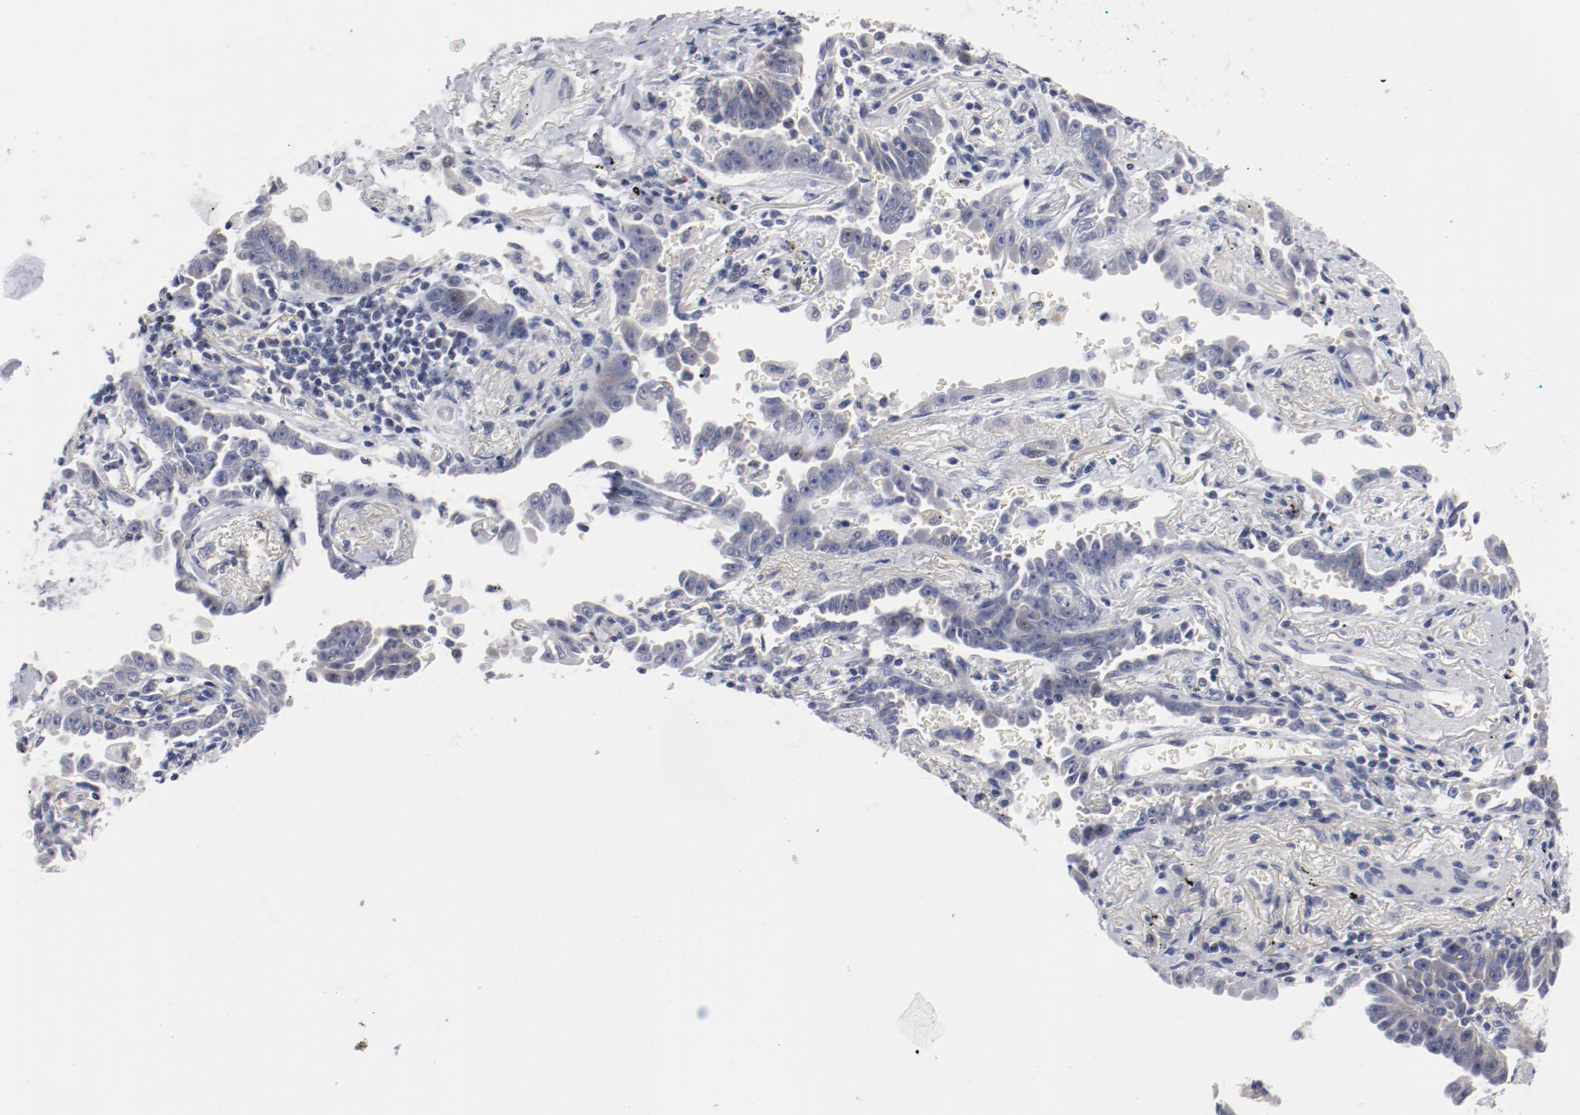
{"staining": {"intensity": "negative", "quantity": "none", "location": "none"}, "tissue": "lung cancer", "cell_type": "Tumor cells", "image_type": "cancer", "snomed": [{"axis": "morphology", "description": "Adenocarcinoma, NOS"}, {"axis": "topography", "description": "Lung"}], "caption": "Immunohistochemistry photomicrograph of neoplastic tissue: human lung cancer stained with DAB exhibits no significant protein positivity in tumor cells.", "gene": "KCNK13", "patient": {"sex": "female", "age": 64}}